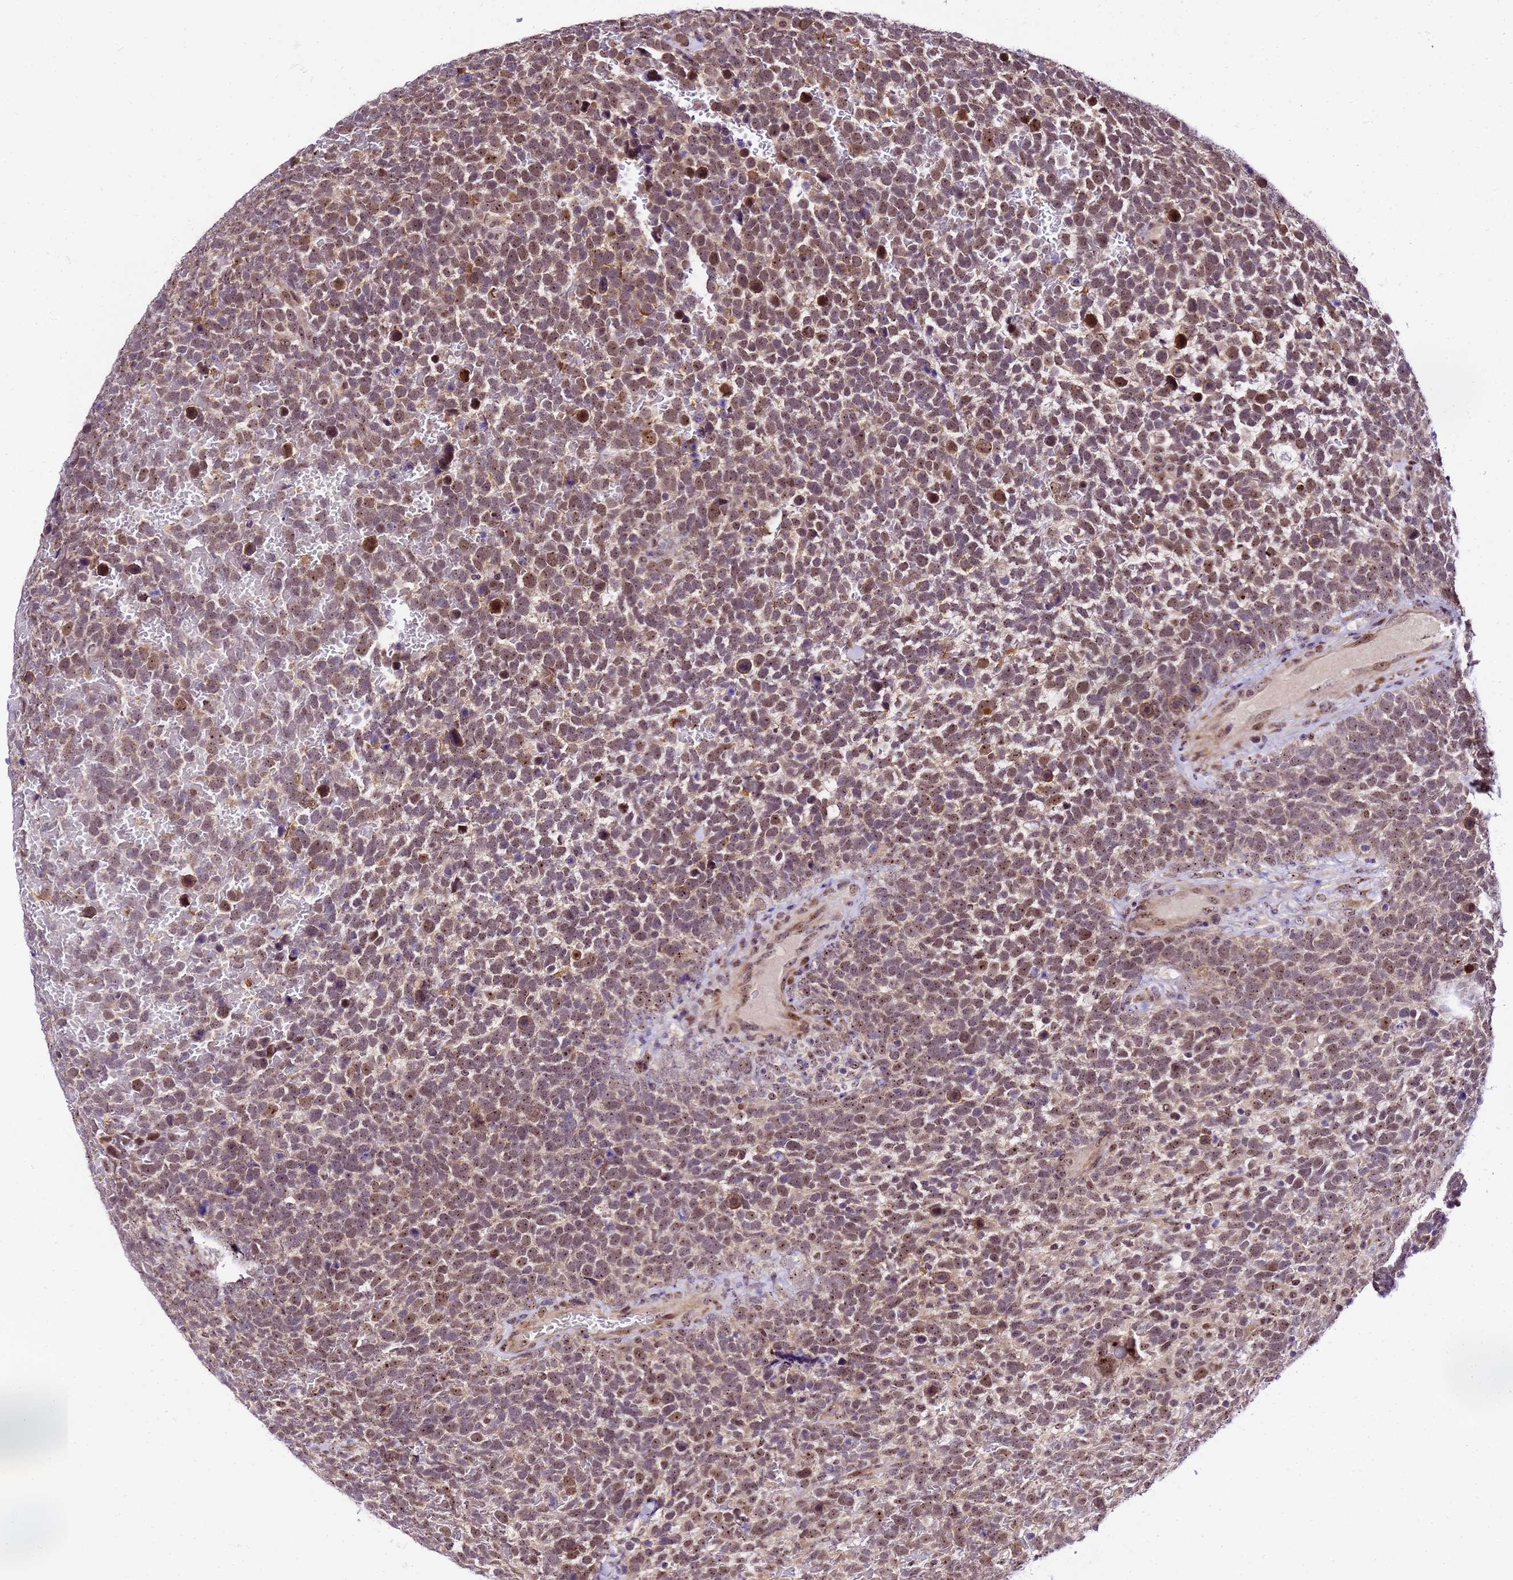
{"staining": {"intensity": "weak", "quantity": "25%-75%", "location": "nuclear"}, "tissue": "urothelial cancer", "cell_type": "Tumor cells", "image_type": "cancer", "snomed": [{"axis": "morphology", "description": "Urothelial carcinoma, High grade"}, {"axis": "topography", "description": "Urinary bladder"}], "caption": "Protein expression analysis of high-grade urothelial carcinoma reveals weak nuclear staining in approximately 25%-75% of tumor cells.", "gene": "SLX4IP", "patient": {"sex": "female", "age": 82}}